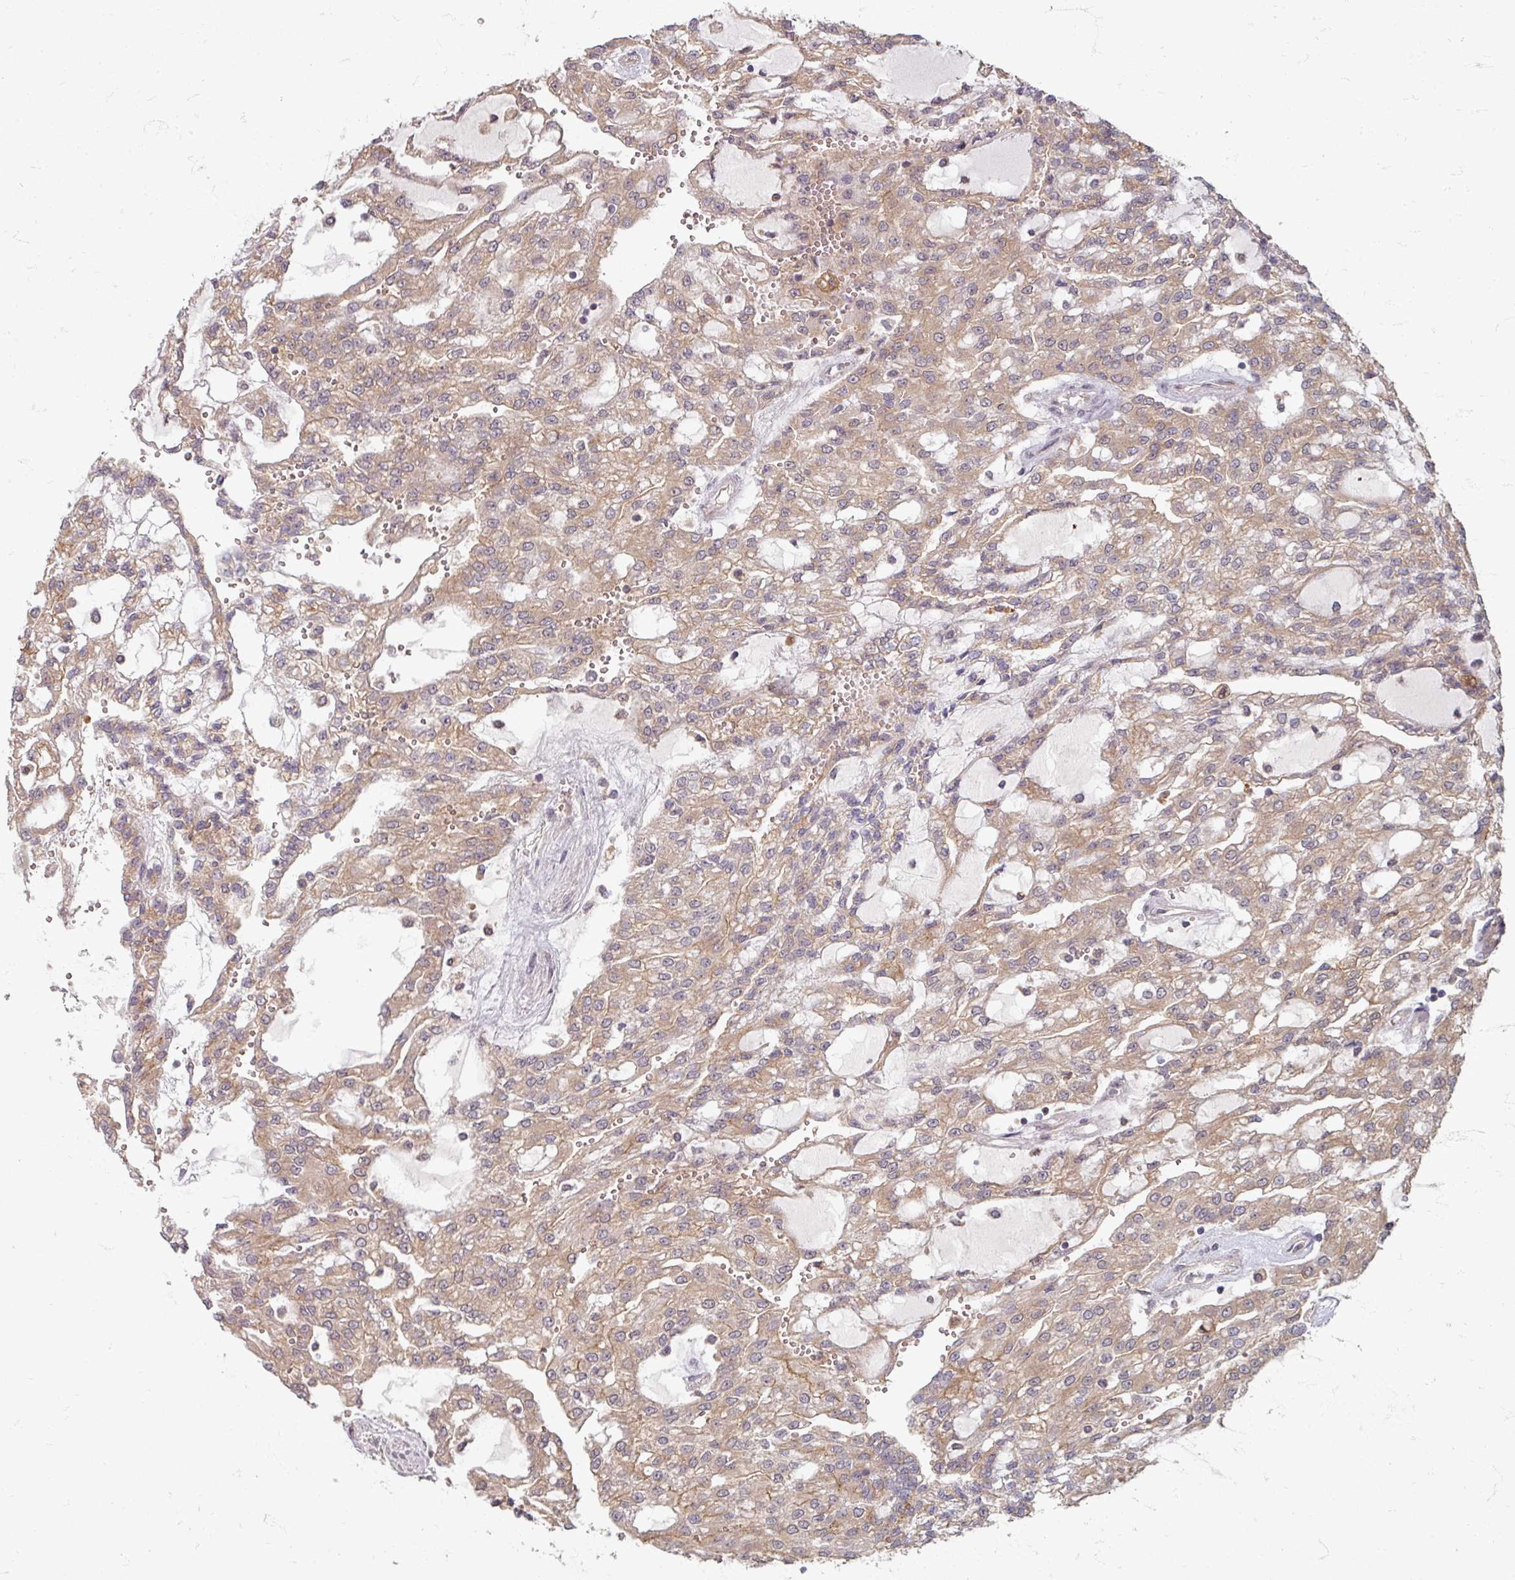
{"staining": {"intensity": "moderate", "quantity": ">75%", "location": "cytoplasmic/membranous"}, "tissue": "renal cancer", "cell_type": "Tumor cells", "image_type": "cancer", "snomed": [{"axis": "morphology", "description": "Adenocarcinoma, NOS"}, {"axis": "topography", "description": "Kidney"}], "caption": "The immunohistochemical stain labels moderate cytoplasmic/membranous expression in tumor cells of renal cancer tissue.", "gene": "STAM", "patient": {"sex": "male", "age": 63}}